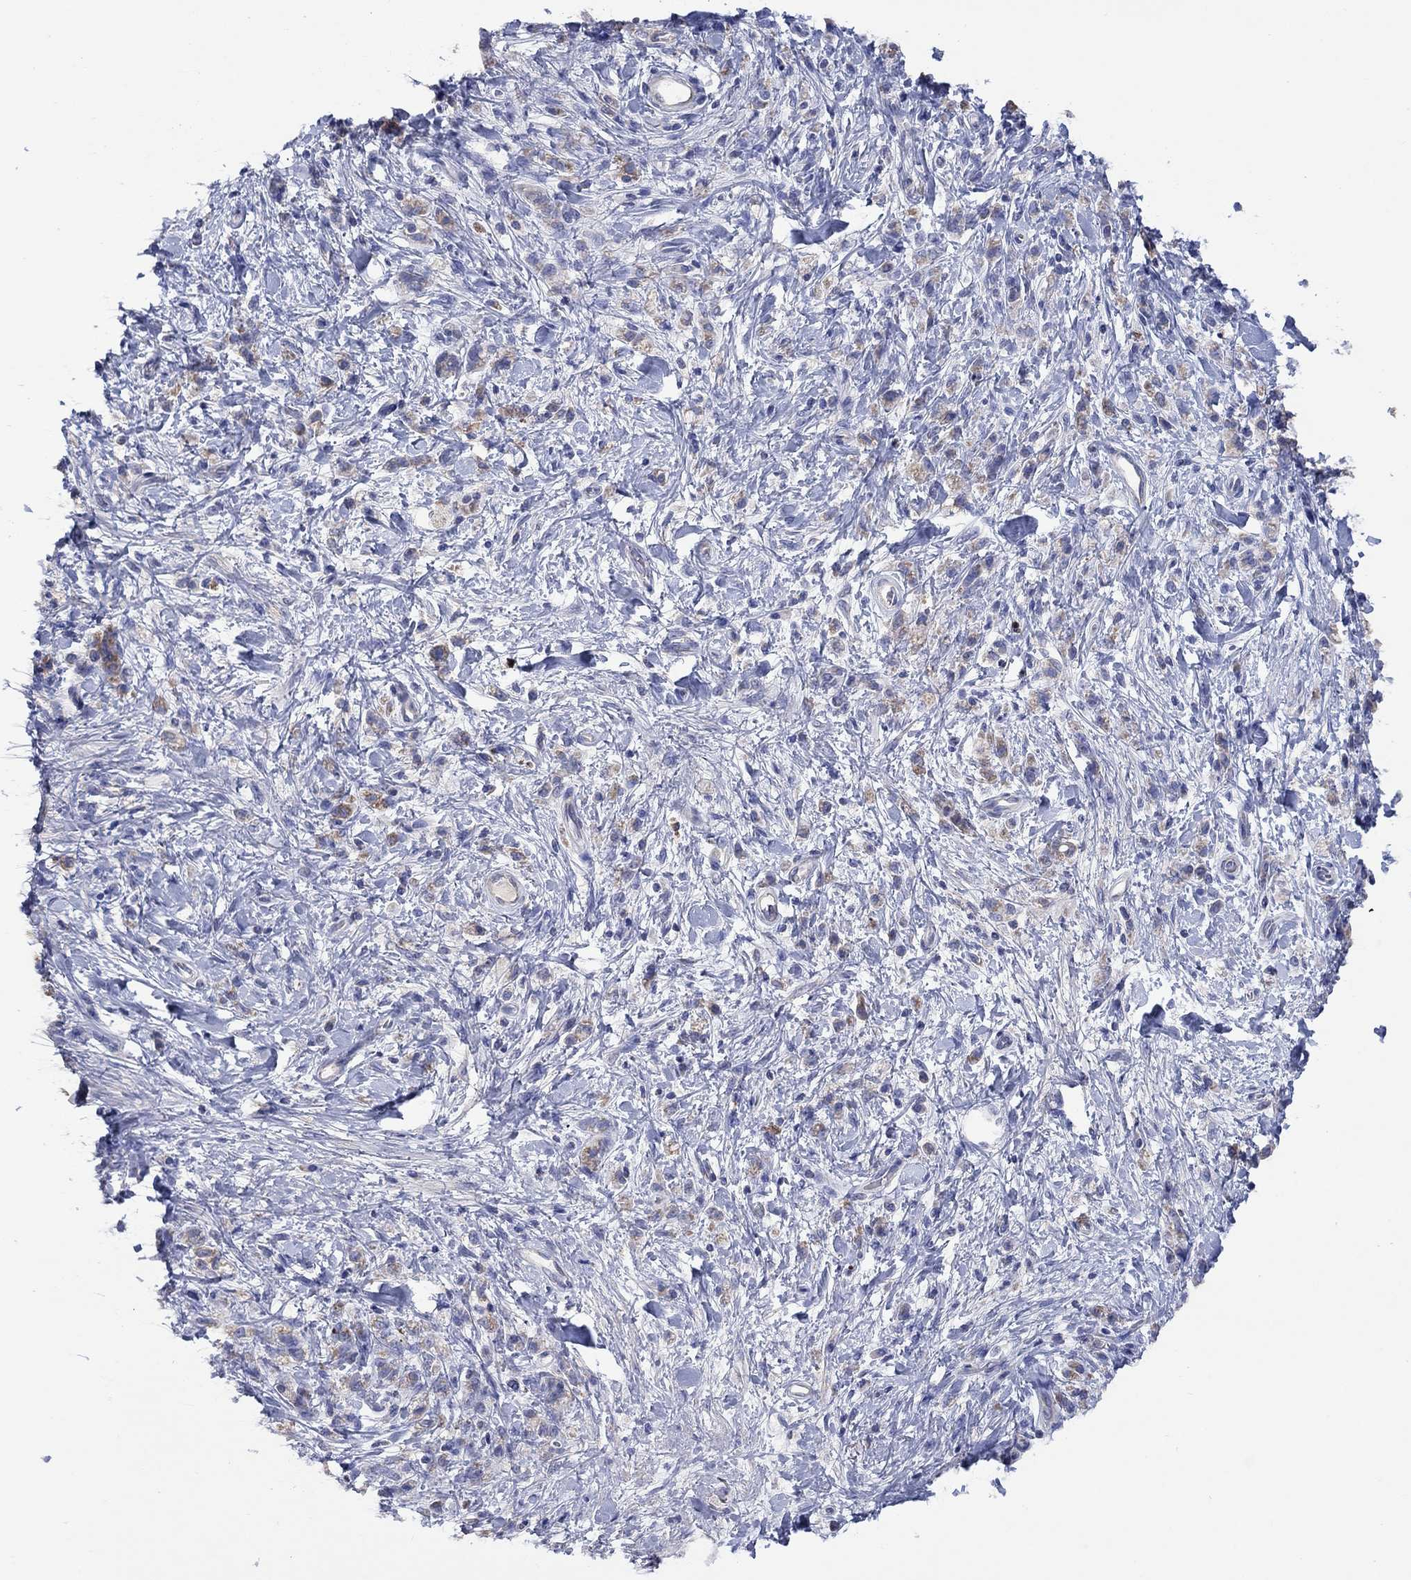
{"staining": {"intensity": "moderate", "quantity": ">75%", "location": "cytoplasmic/membranous"}, "tissue": "stomach cancer", "cell_type": "Tumor cells", "image_type": "cancer", "snomed": [{"axis": "morphology", "description": "Adenocarcinoma, NOS"}, {"axis": "topography", "description": "Stomach"}], "caption": "Immunohistochemical staining of stomach adenocarcinoma reveals medium levels of moderate cytoplasmic/membranous protein expression in approximately >75% of tumor cells. (IHC, brightfield microscopy, high magnification).", "gene": "CLVS1", "patient": {"sex": "male", "age": 77}}